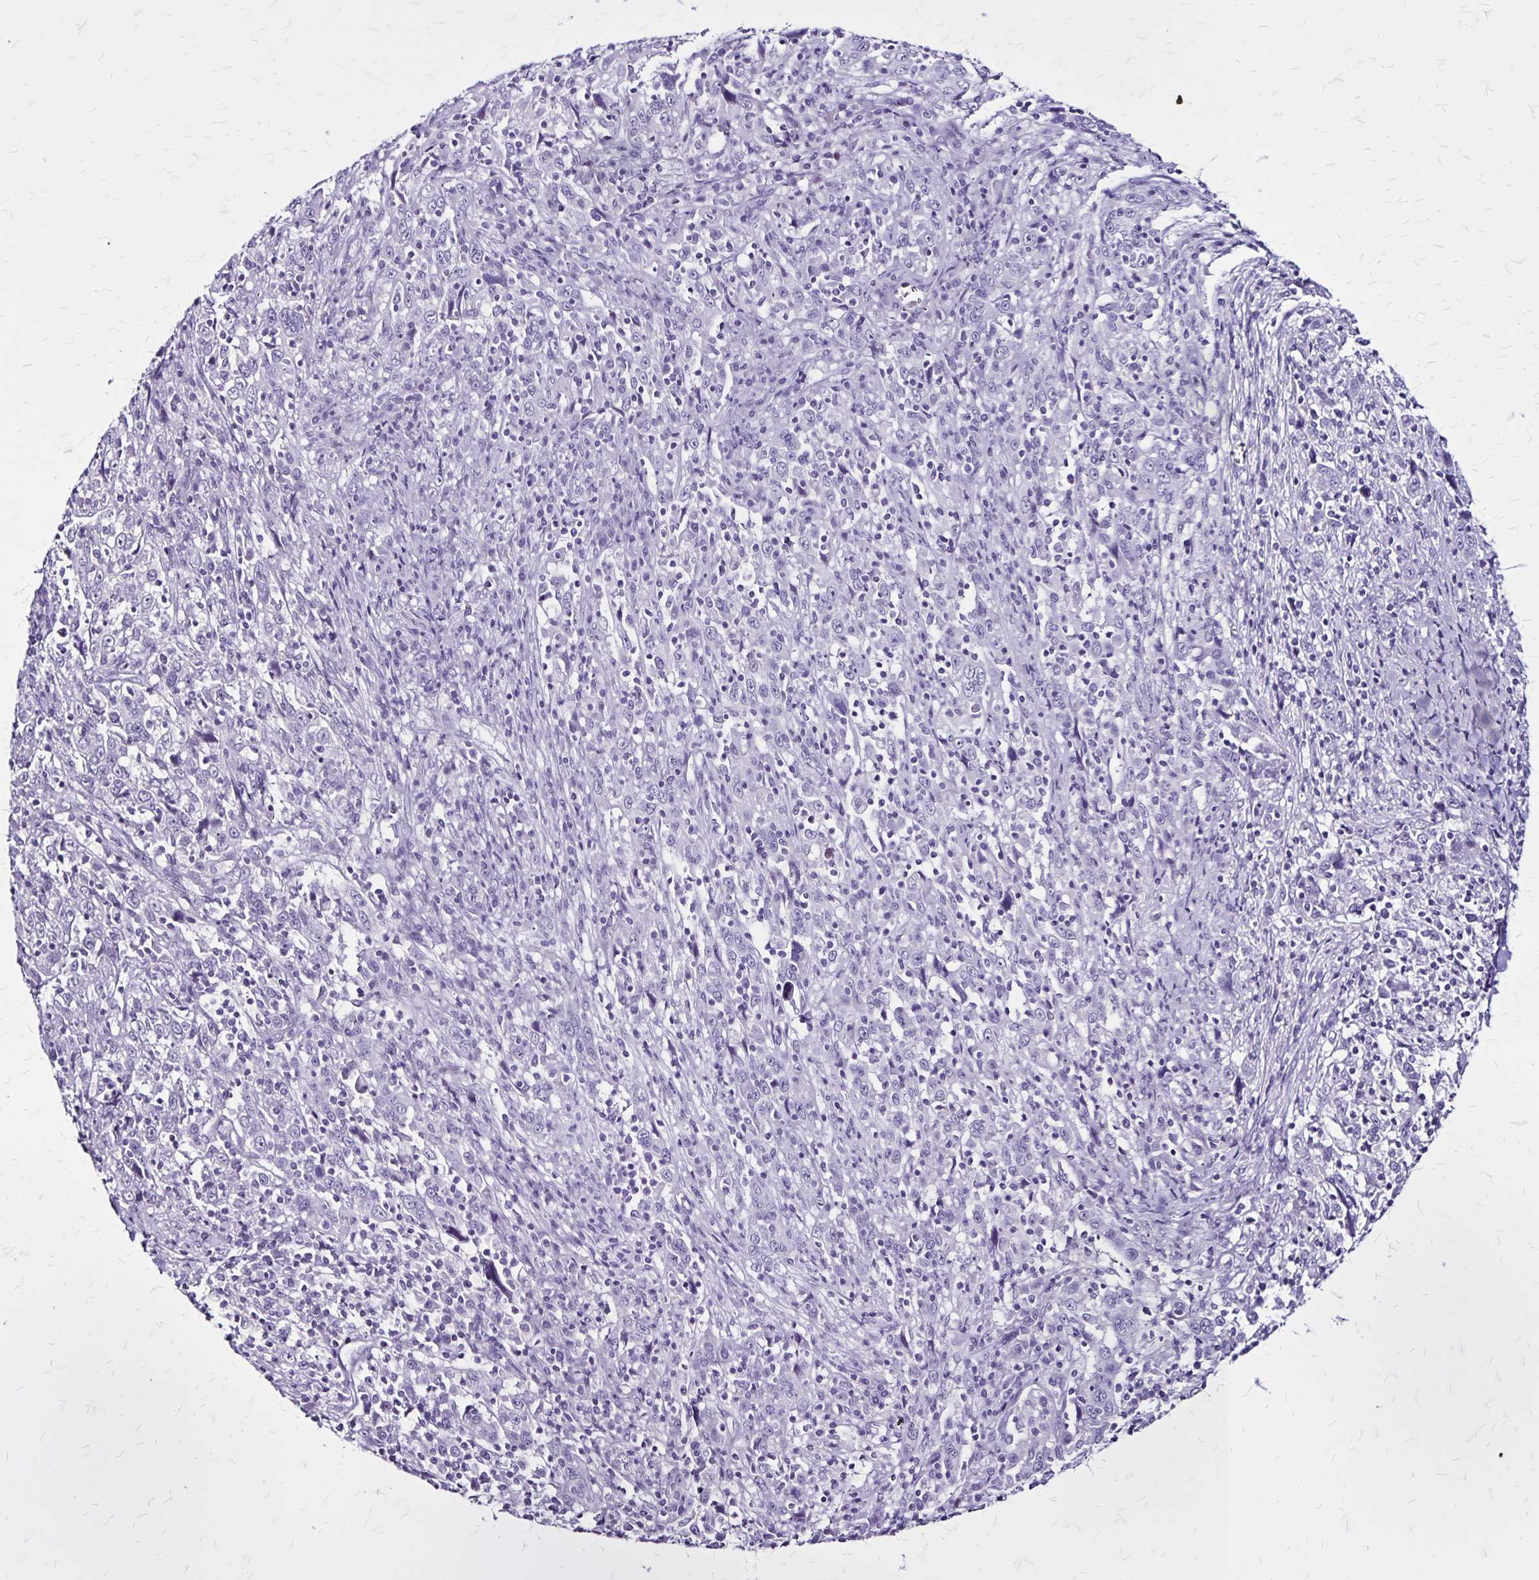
{"staining": {"intensity": "negative", "quantity": "none", "location": "none"}, "tissue": "cervical cancer", "cell_type": "Tumor cells", "image_type": "cancer", "snomed": [{"axis": "morphology", "description": "Squamous cell carcinoma, NOS"}, {"axis": "topography", "description": "Cervix"}], "caption": "Immunohistochemistry (IHC) histopathology image of human squamous cell carcinoma (cervical) stained for a protein (brown), which reveals no positivity in tumor cells.", "gene": "KRT2", "patient": {"sex": "female", "age": 46}}